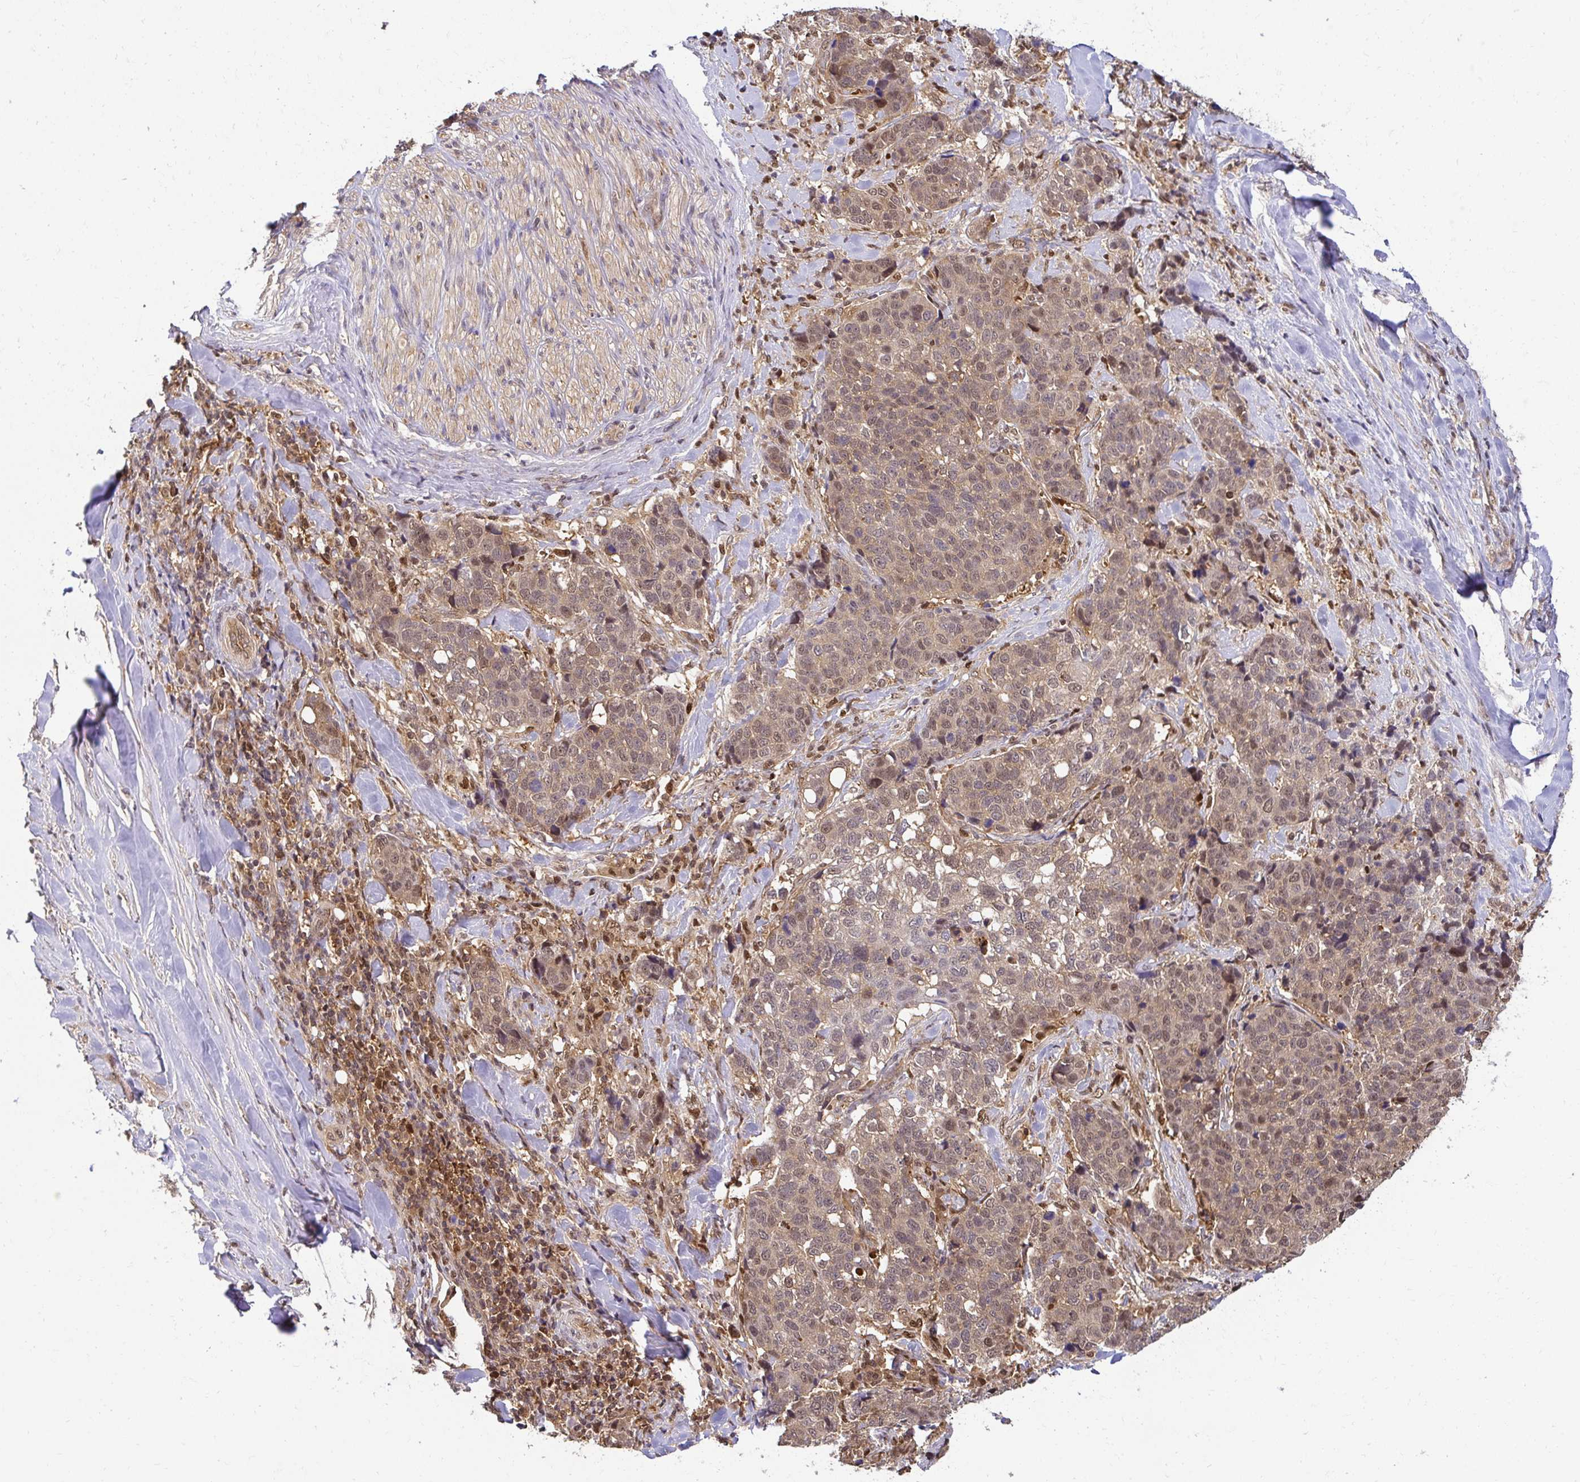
{"staining": {"intensity": "moderate", "quantity": ">75%", "location": "cytoplasmic/membranous,nuclear"}, "tissue": "lung cancer", "cell_type": "Tumor cells", "image_type": "cancer", "snomed": [{"axis": "morphology", "description": "Squamous cell carcinoma, NOS"}, {"axis": "topography", "description": "Lymph node"}, {"axis": "topography", "description": "Lung"}], "caption": "Human lung squamous cell carcinoma stained with a brown dye exhibits moderate cytoplasmic/membranous and nuclear positive positivity in approximately >75% of tumor cells.", "gene": "PSMA4", "patient": {"sex": "male", "age": 61}}